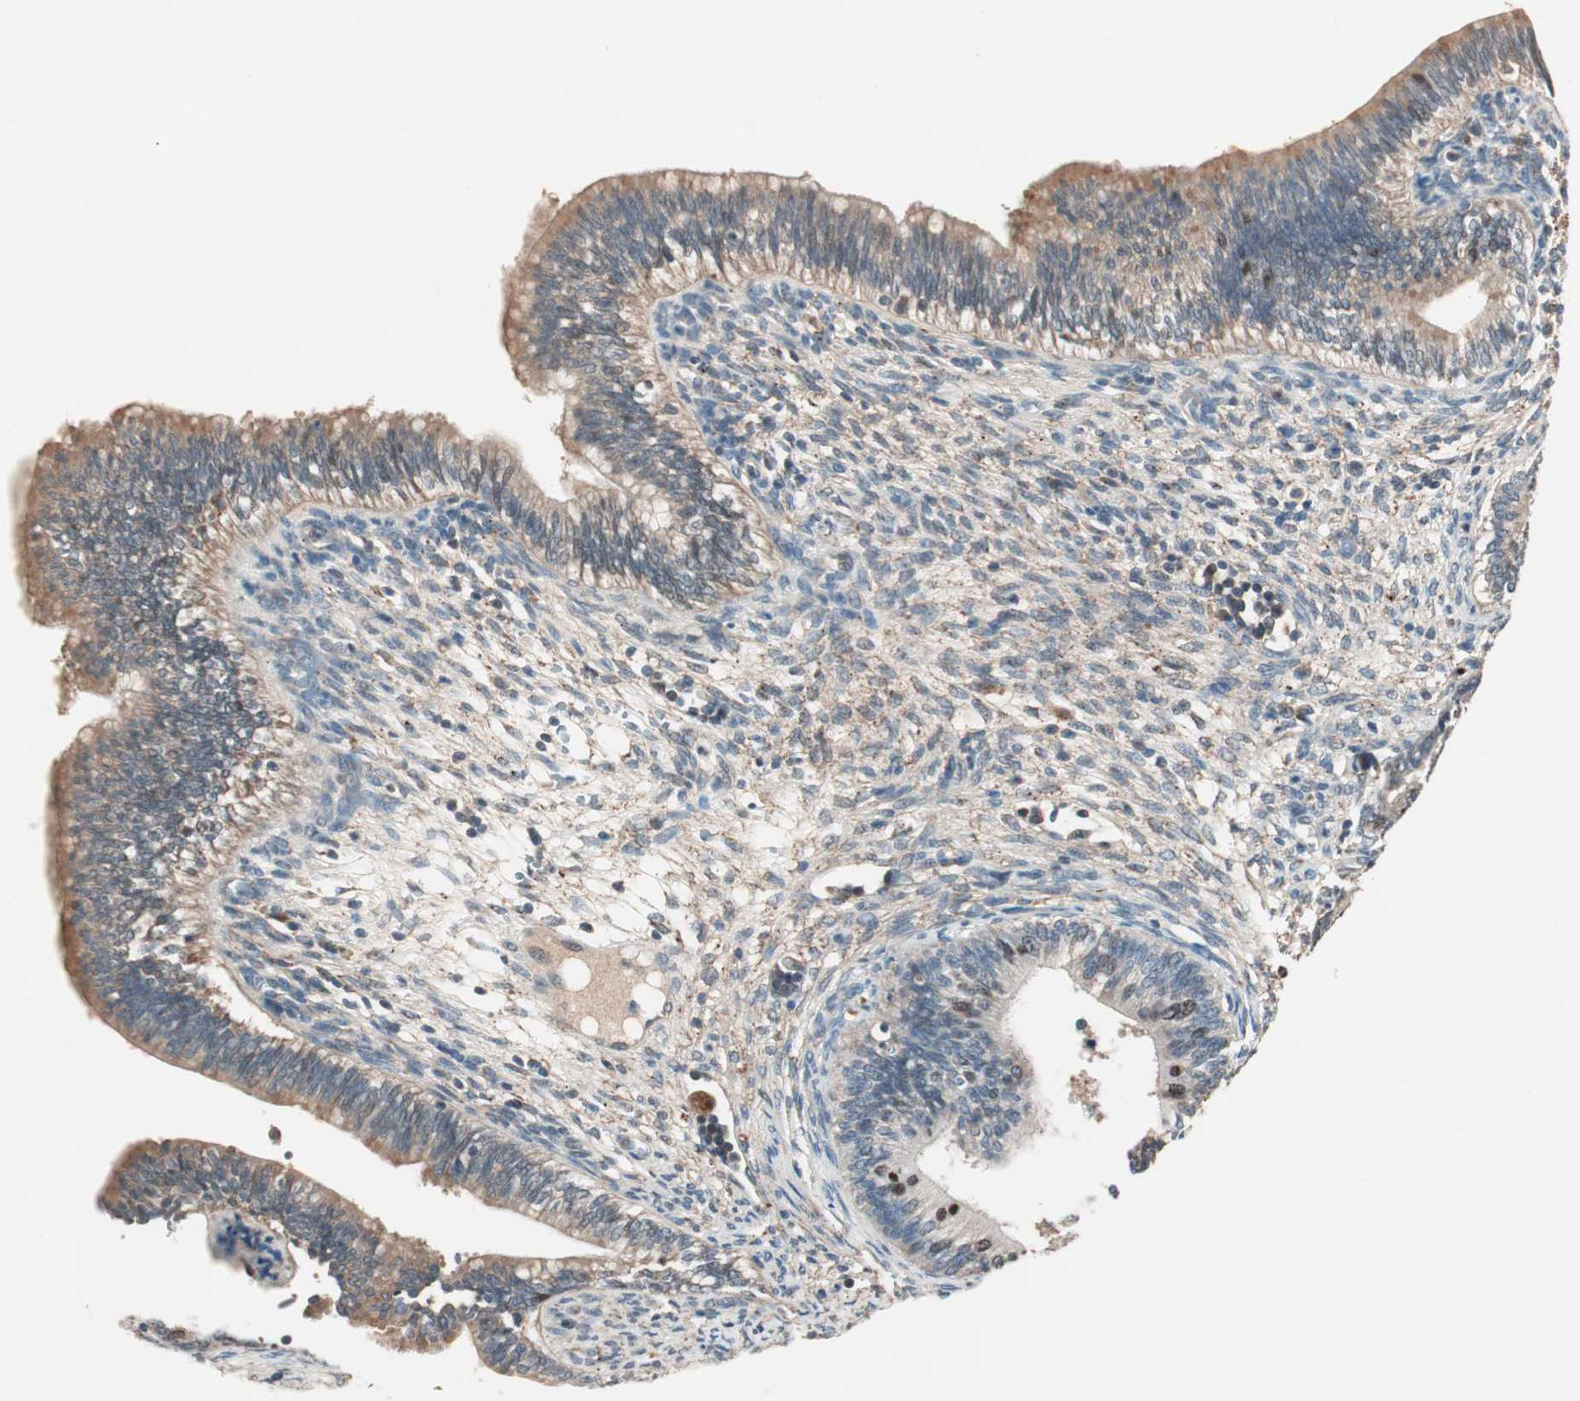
{"staining": {"intensity": "moderate", "quantity": "25%-75%", "location": "cytoplasmic/membranous,nuclear"}, "tissue": "cervical cancer", "cell_type": "Tumor cells", "image_type": "cancer", "snomed": [{"axis": "morphology", "description": "Adenocarcinoma, NOS"}, {"axis": "topography", "description": "Cervix"}], "caption": "Immunohistochemistry staining of cervical adenocarcinoma, which displays medium levels of moderate cytoplasmic/membranous and nuclear expression in approximately 25%-75% of tumor cells indicating moderate cytoplasmic/membranous and nuclear protein staining. The staining was performed using DAB (3,3'-diaminobenzidine) (brown) for protein detection and nuclei were counterstained in hematoxylin (blue).", "gene": "NFRKB", "patient": {"sex": "female", "age": 44}}